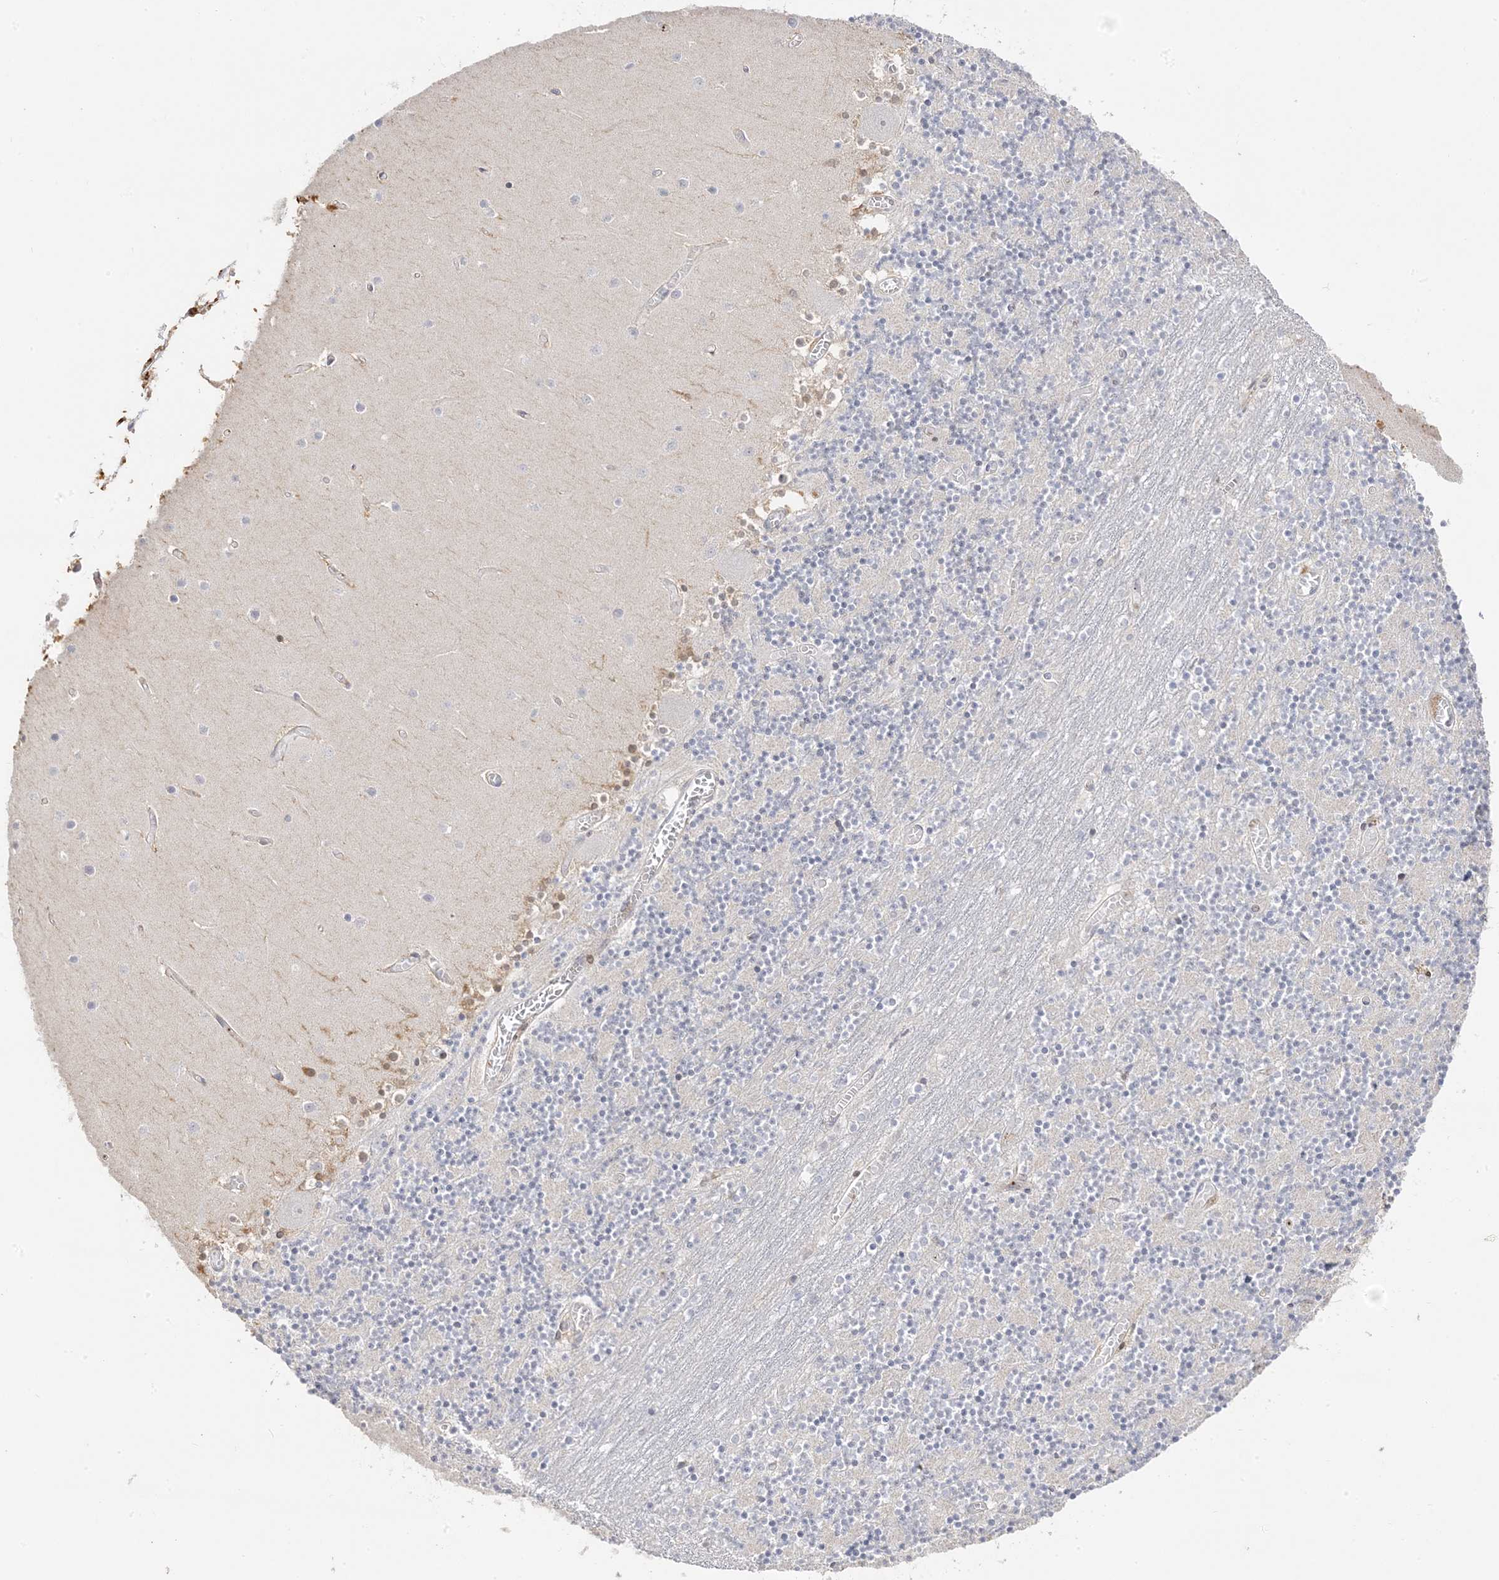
{"staining": {"intensity": "negative", "quantity": "none", "location": "none"}, "tissue": "cerebellum", "cell_type": "Cells in granular layer", "image_type": "normal", "snomed": [{"axis": "morphology", "description": "Normal tissue, NOS"}, {"axis": "topography", "description": "Cerebellum"}], "caption": "A histopathology image of human cerebellum is negative for staining in cells in granular layer. Nuclei are stained in blue.", "gene": "TRANK1", "patient": {"sex": "female", "age": 28}}